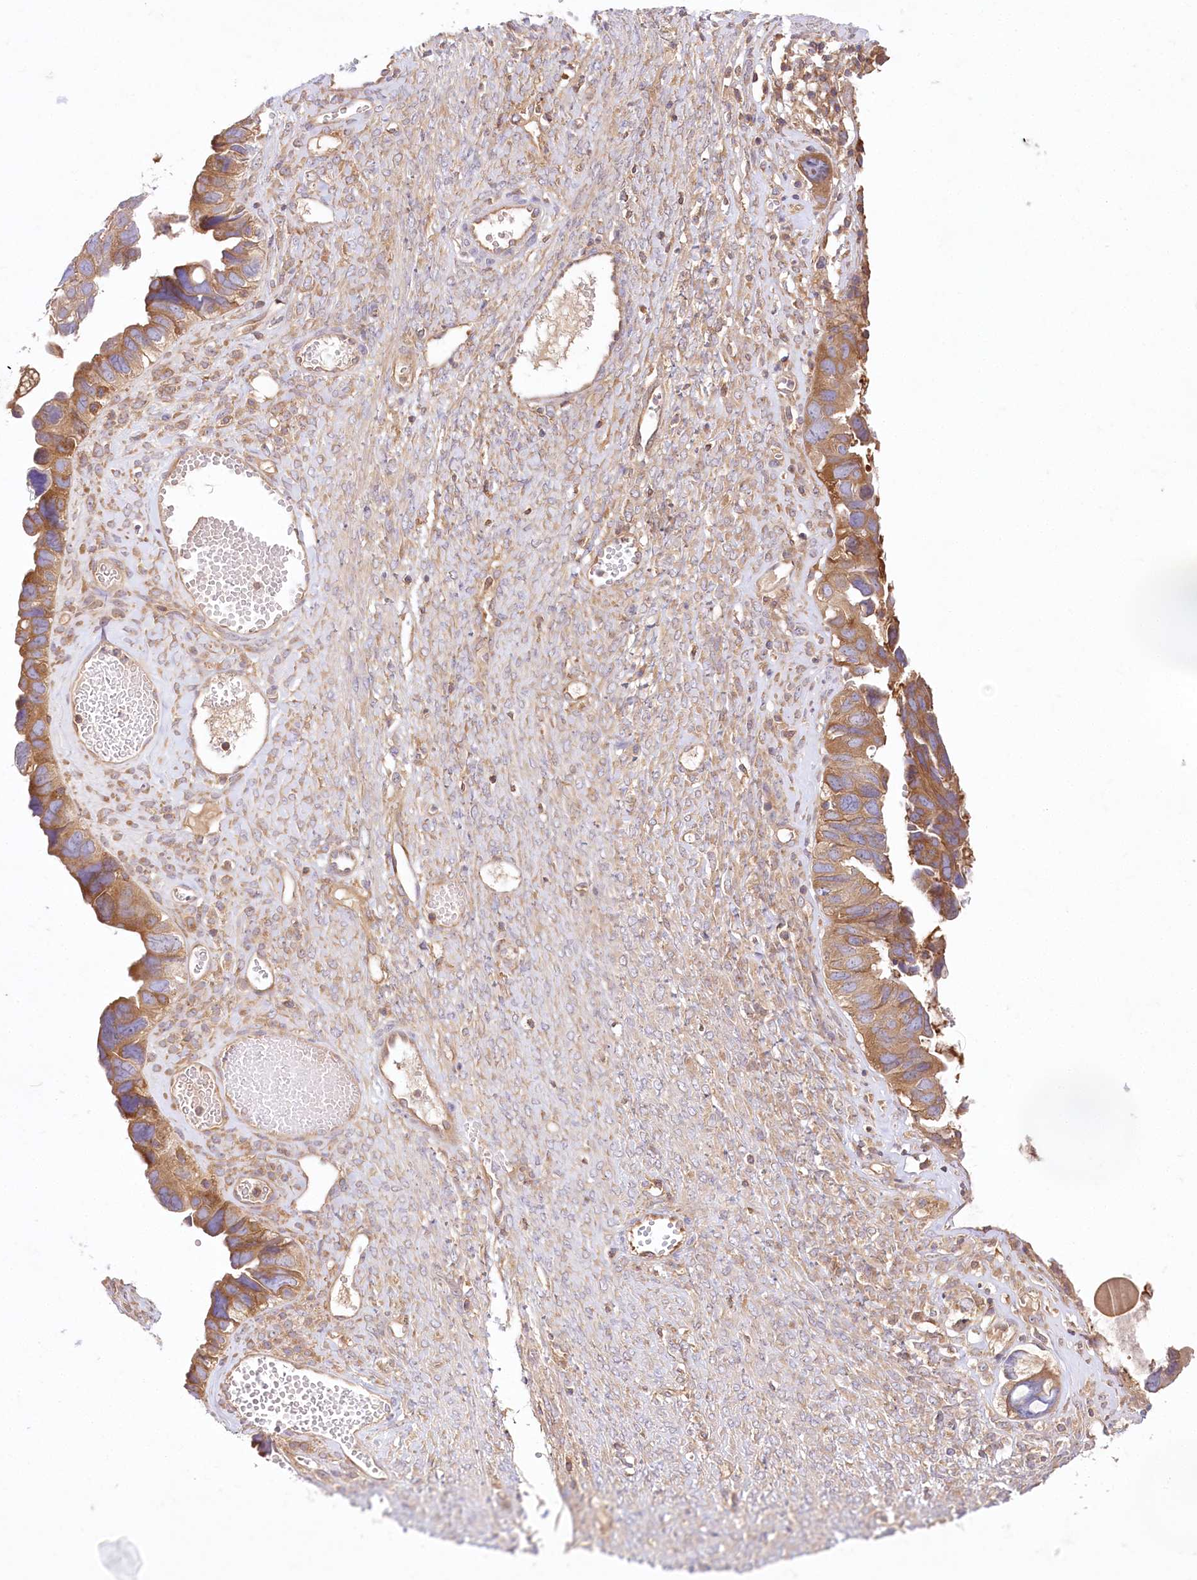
{"staining": {"intensity": "moderate", "quantity": ">75%", "location": "cytoplasmic/membranous"}, "tissue": "ovarian cancer", "cell_type": "Tumor cells", "image_type": "cancer", "snomed": [{"axis": "morphology", "description": "Cystadenocarcinoma, serous, NOS"}, {"axis": "topography", "description": "Ovary"}], "caption": "A brown stain highlights moderate cytoplasmic/membranous staining of a protein in human ovarian cancer tumor cells. (Brightfield microscopy of DAB IHC at high magnification).", "gene": "ABRAXAS2", "patient": {"sex": "female", "age": 79}}